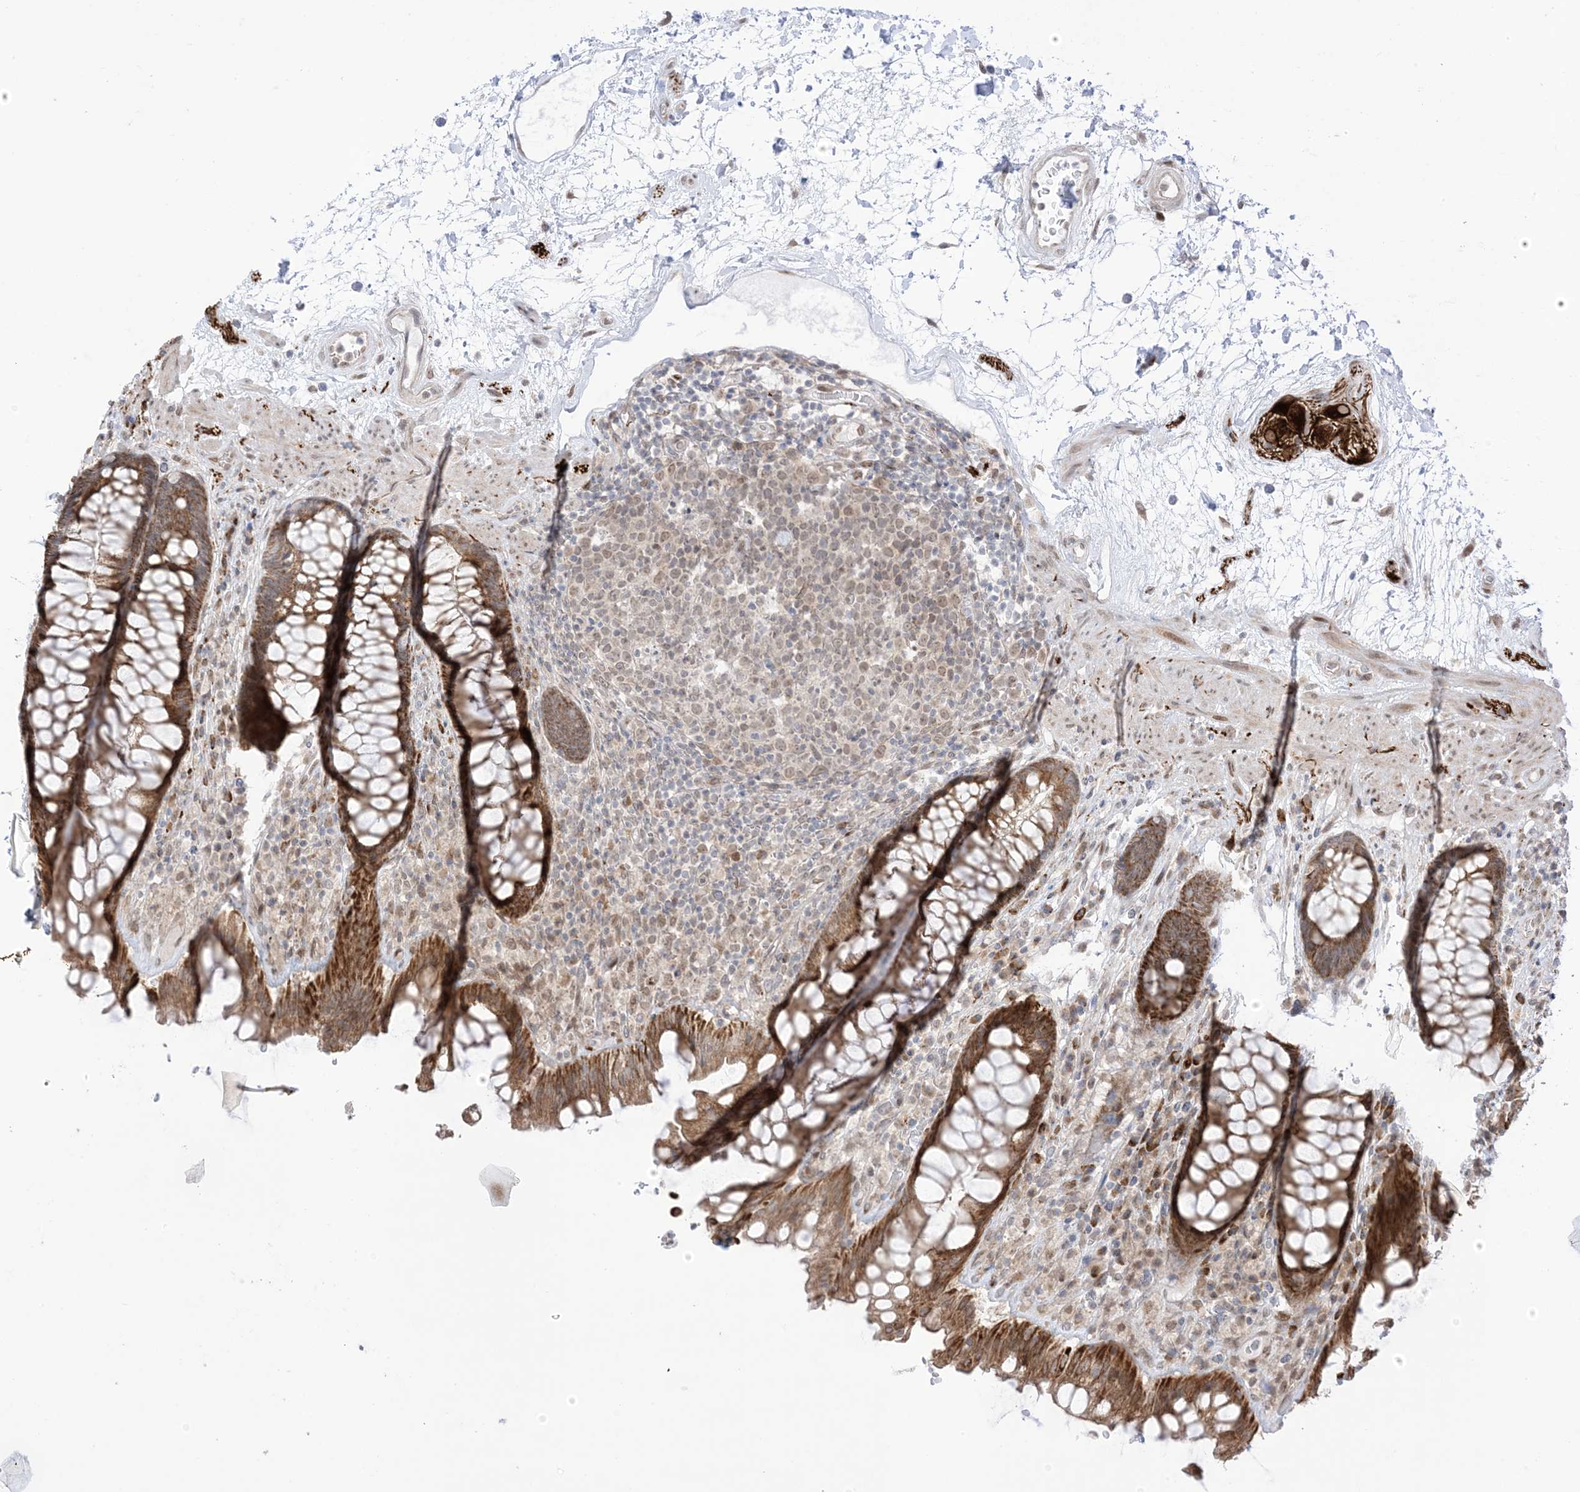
{"staining": {"intensity": "strong", "quantity": ">75%", "location": "cytoplasmic/membranous"}, "tissue": "rectum", "cell_type": "Glandular cells", "image_type": "normal", "snomed": [{"axis": "morphology", "description": "Normal tissue, NOS"}, {"axis": "topography", "description": "Rectum"}], "caption": "Immunohistochemistry (IHC) of normal human rectum reveals high levels of strong cytoplasmic/membranous expression in approximately >75% of glandular cells.", "gene": "UBE2E2", "patient": {"sex": "male", "age": 64}}